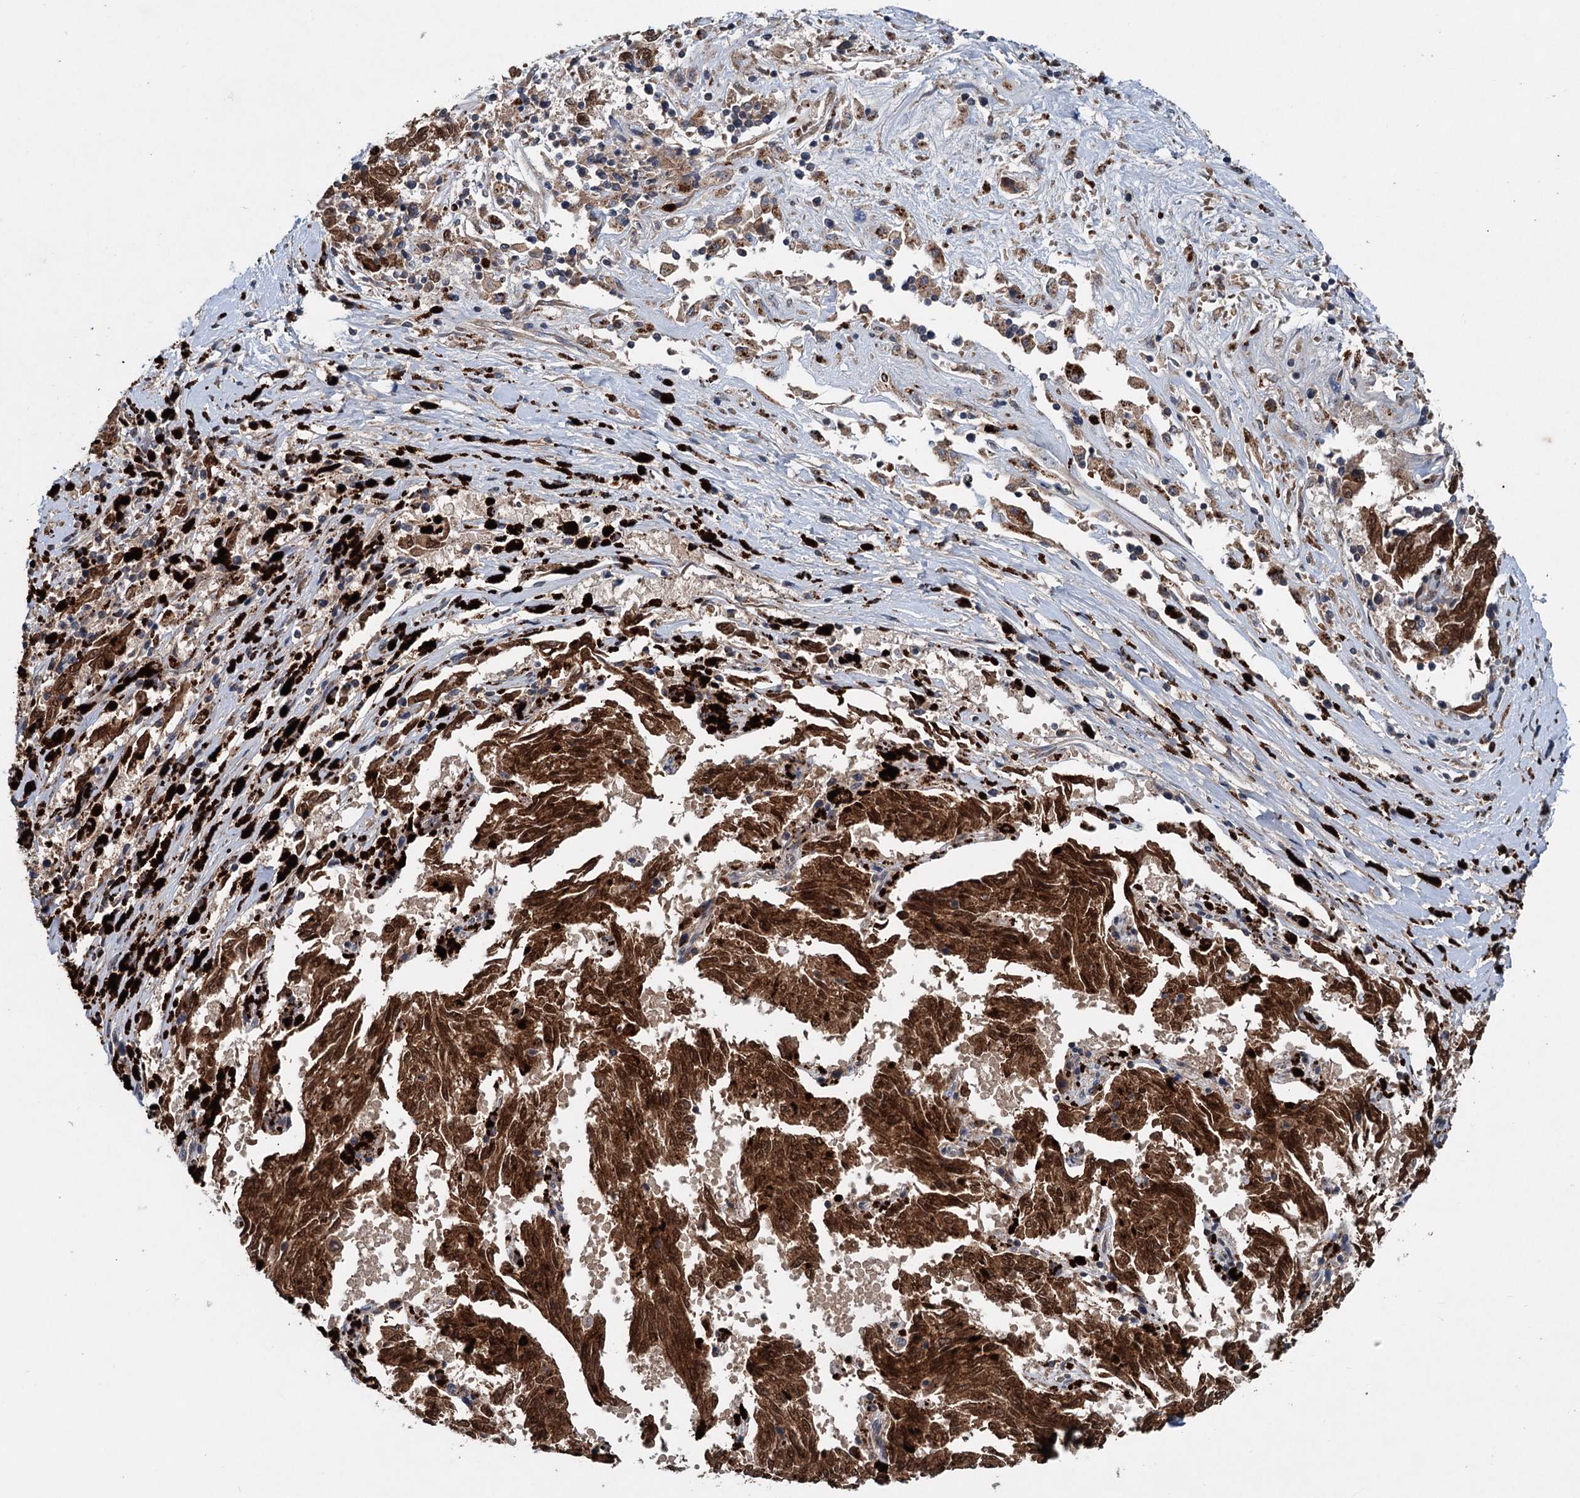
{"staining": {"intensity": "strong", "quantity": ">75%", "location": "cytoplasmic/membranous,nuclear"}, "tissue": "melanoma", "cell_type": "Tumor cells", "image_type": "cancer", "snomed": [{"axis": "morphology", "description": "Malignant melanoma, NOS"}, {"axis": "topography", "description": "Skin"}], "caption": "Immunohistochemical staining of human melanoma exhibits strong cytoplasmic/membranous and nuclear protein staining in approximately >75% of tumor cells.", "gene": "N4BP2L2", "patient": {"sex": "female", "age": 72}}